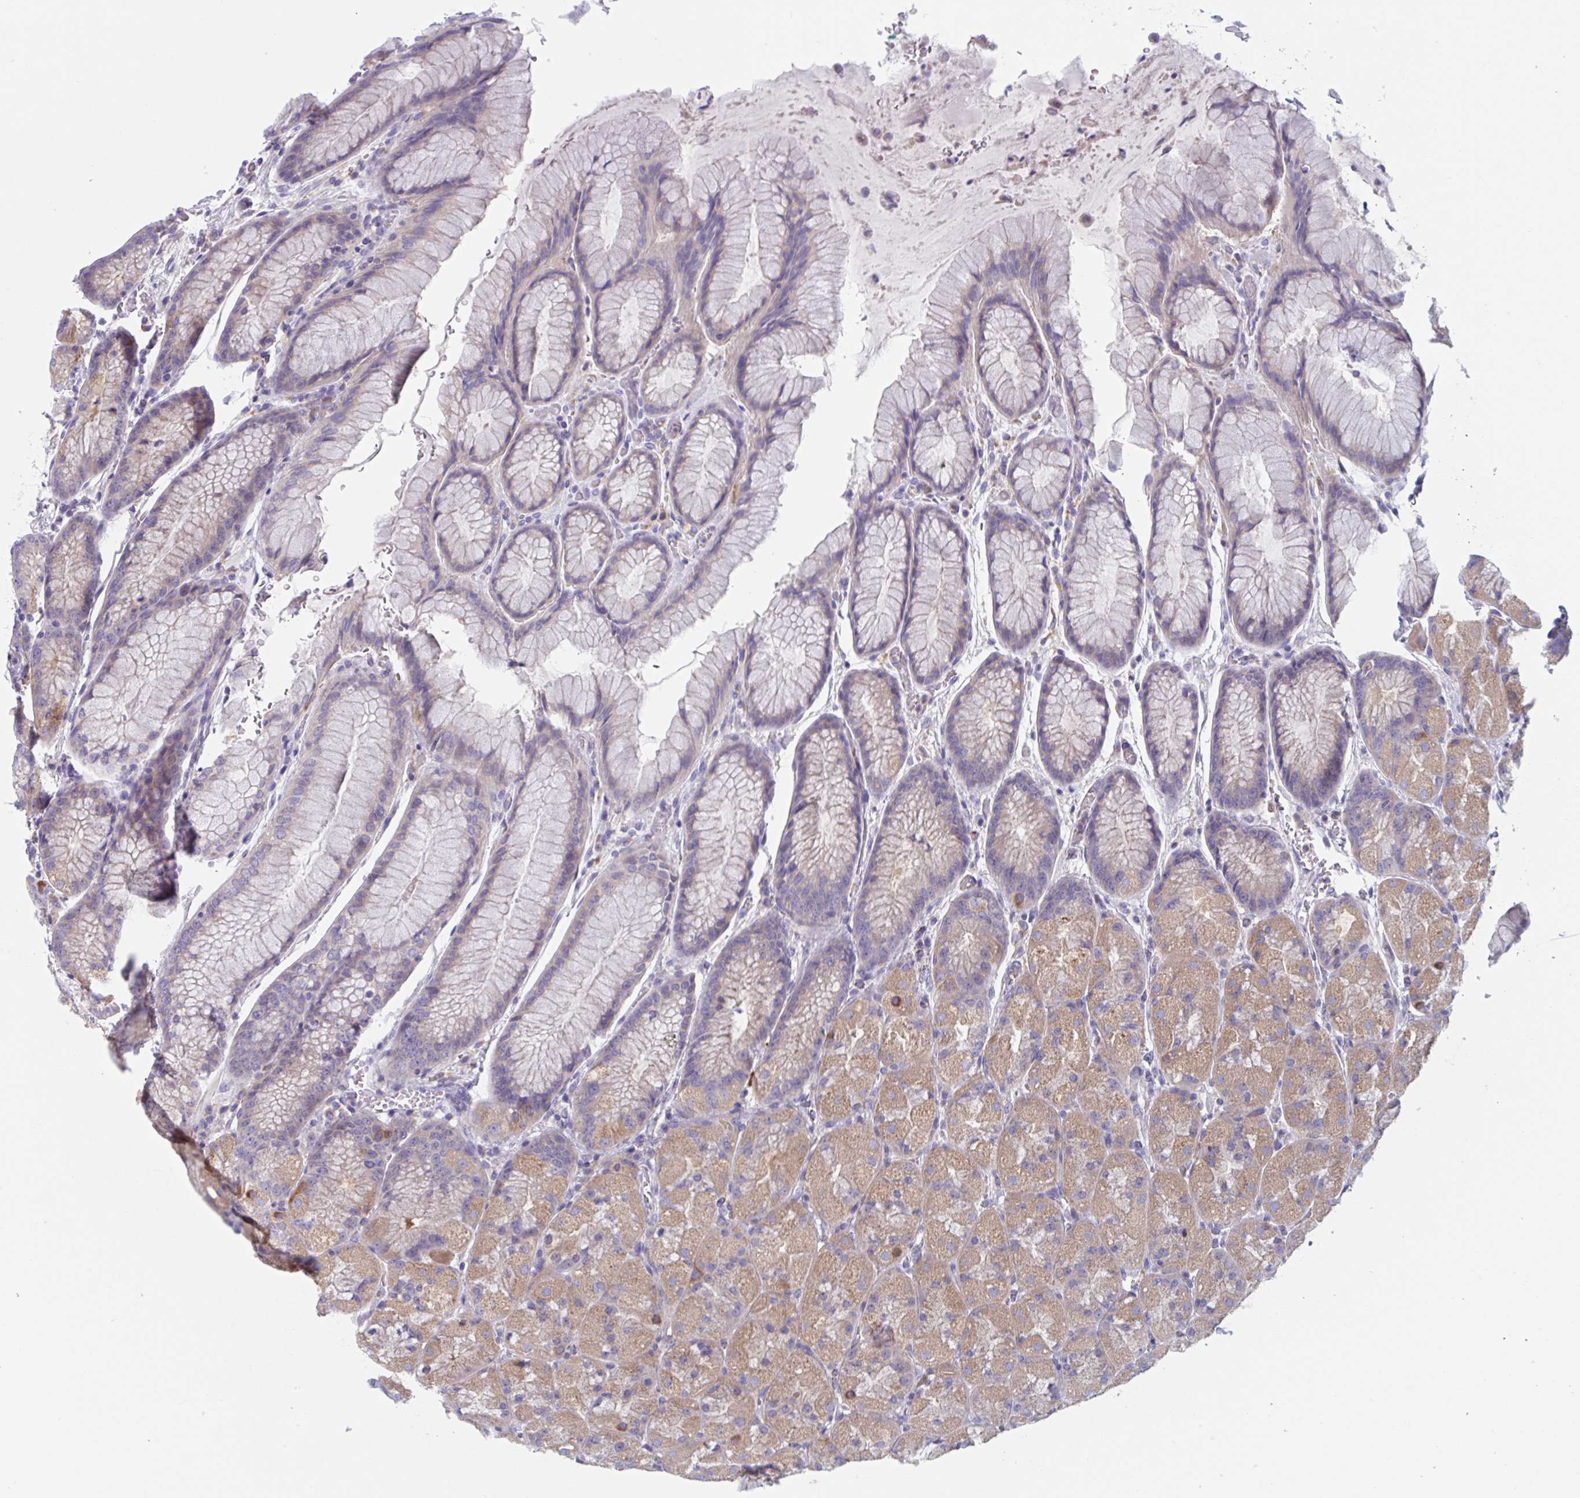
{"staining": {"intensity": "moderate", "quantity": "<25%", "location": "cytoplasmic/membranous"}, "tissue": "stomach", "cell_type": "Glandular cells", "image_type": "normal", "snomed": [{"axis": "morphology", "description": "Normal tissue, NOS"}, {"axis": "topography", "description": "Stomach, upper"}, {"axis": "topography", "description": "Stomach"}], "caption": "A histopathology image showing moderate cytoplasmic/membranous staining in approximately <25% of glandular cells in normal stomach, as visualized by brown immunohistochemical staining.", "gene": "NIPSNAP1", "patient": {"sex": "male", "age": 48}}